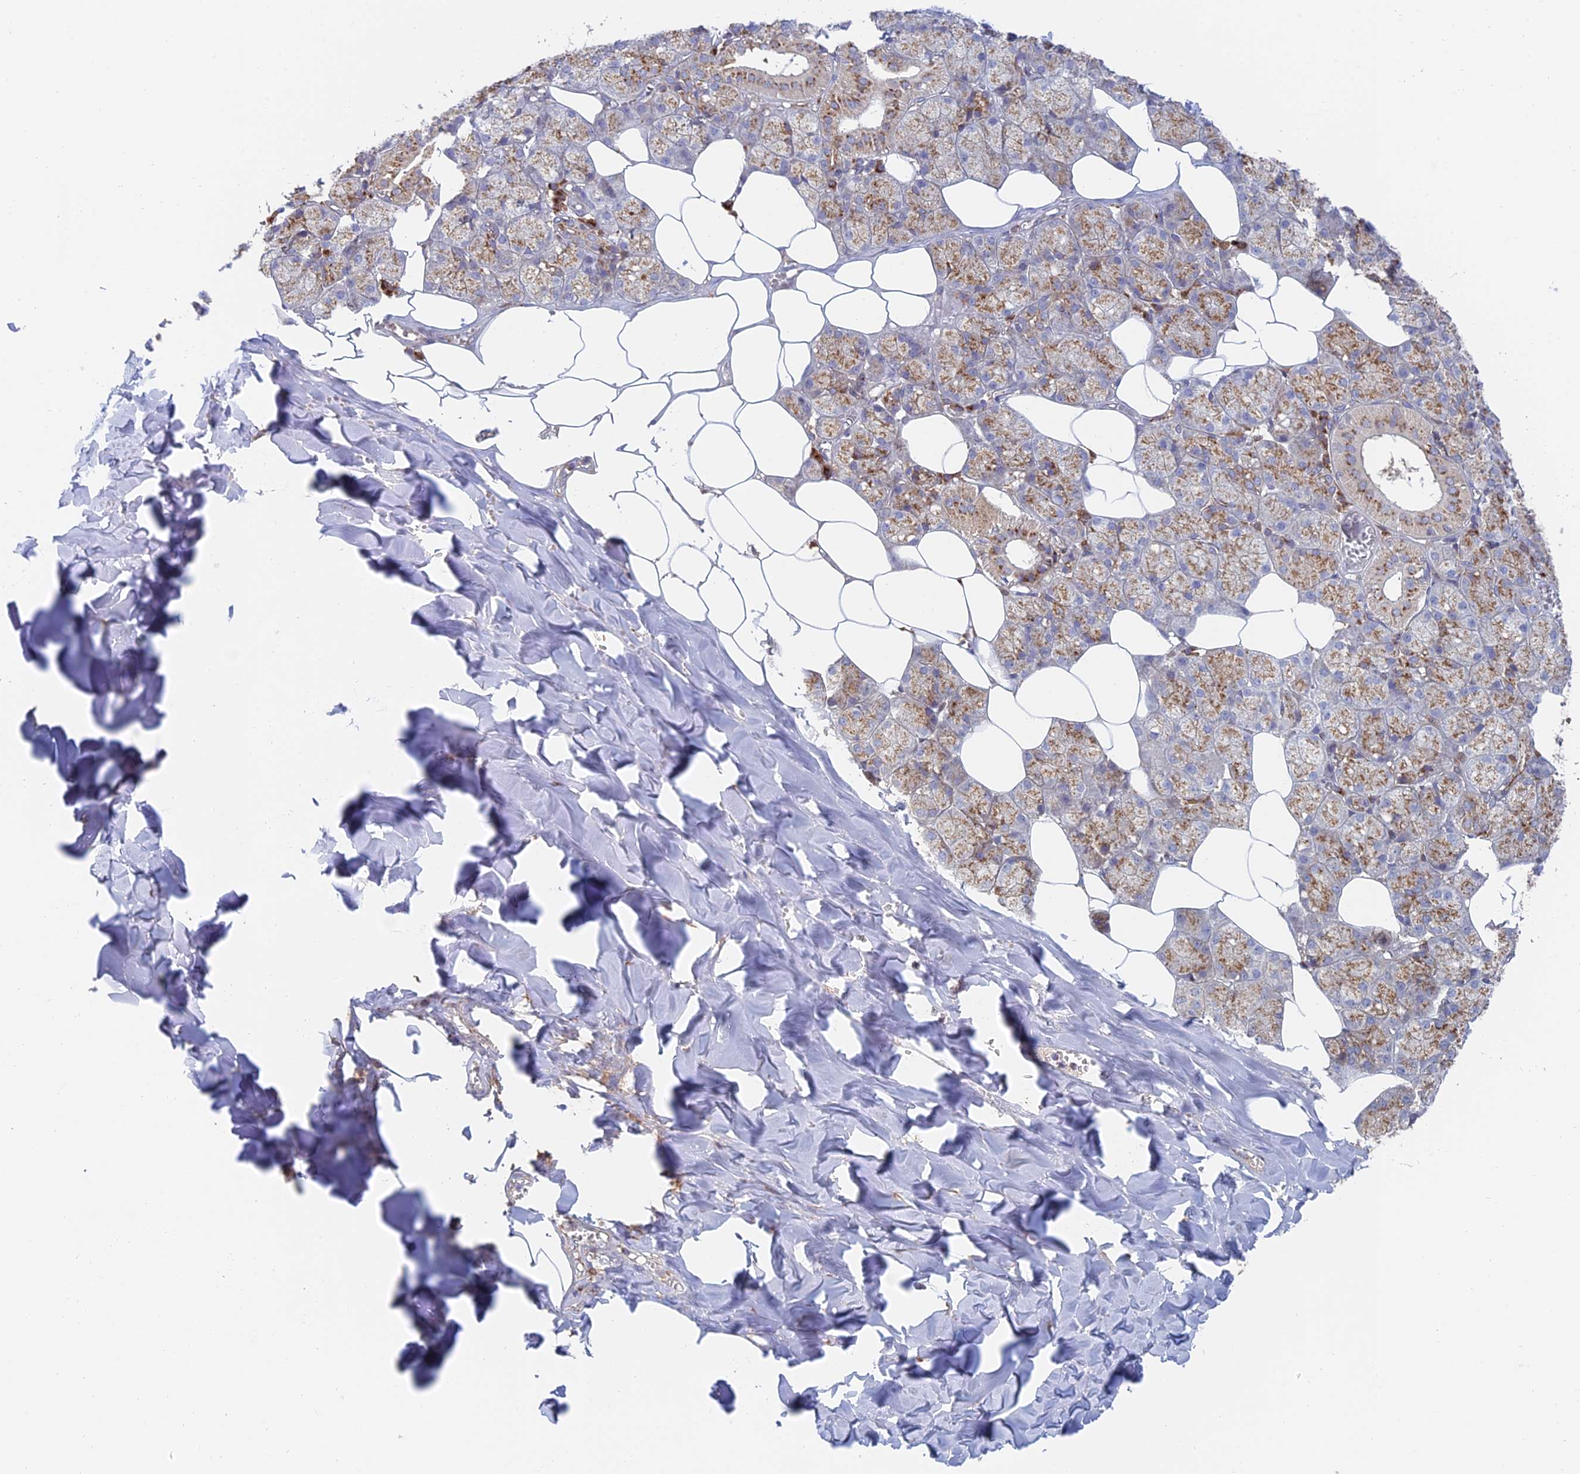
{"staining": {"intensity": "moderate", "quantity": ">75%", "location": "cytoplasmic/membranous"}, "tissue": "salivary gland", "cell_type": "Glandular cells", "image_type": "normal", "snomed": [{"axis": "morphology", "description": "Normal tissue, NOS"}, {"axis": "topography", "description": "Salivary gland"}], "caption": "Immunohistochemical staining of normal salivary gland reveals medium levels of moderate cytoplasmic/membranous expression in approximately >75% of glandular cells. (Stains: DAB (3,3'-diaminobenzidine) in brown, nuclei in blue, Microscopy: brightfield microscopy at high magnification).", "gene": "ENSG00000267561", "patient": {"sex": "male", "age": 62}}